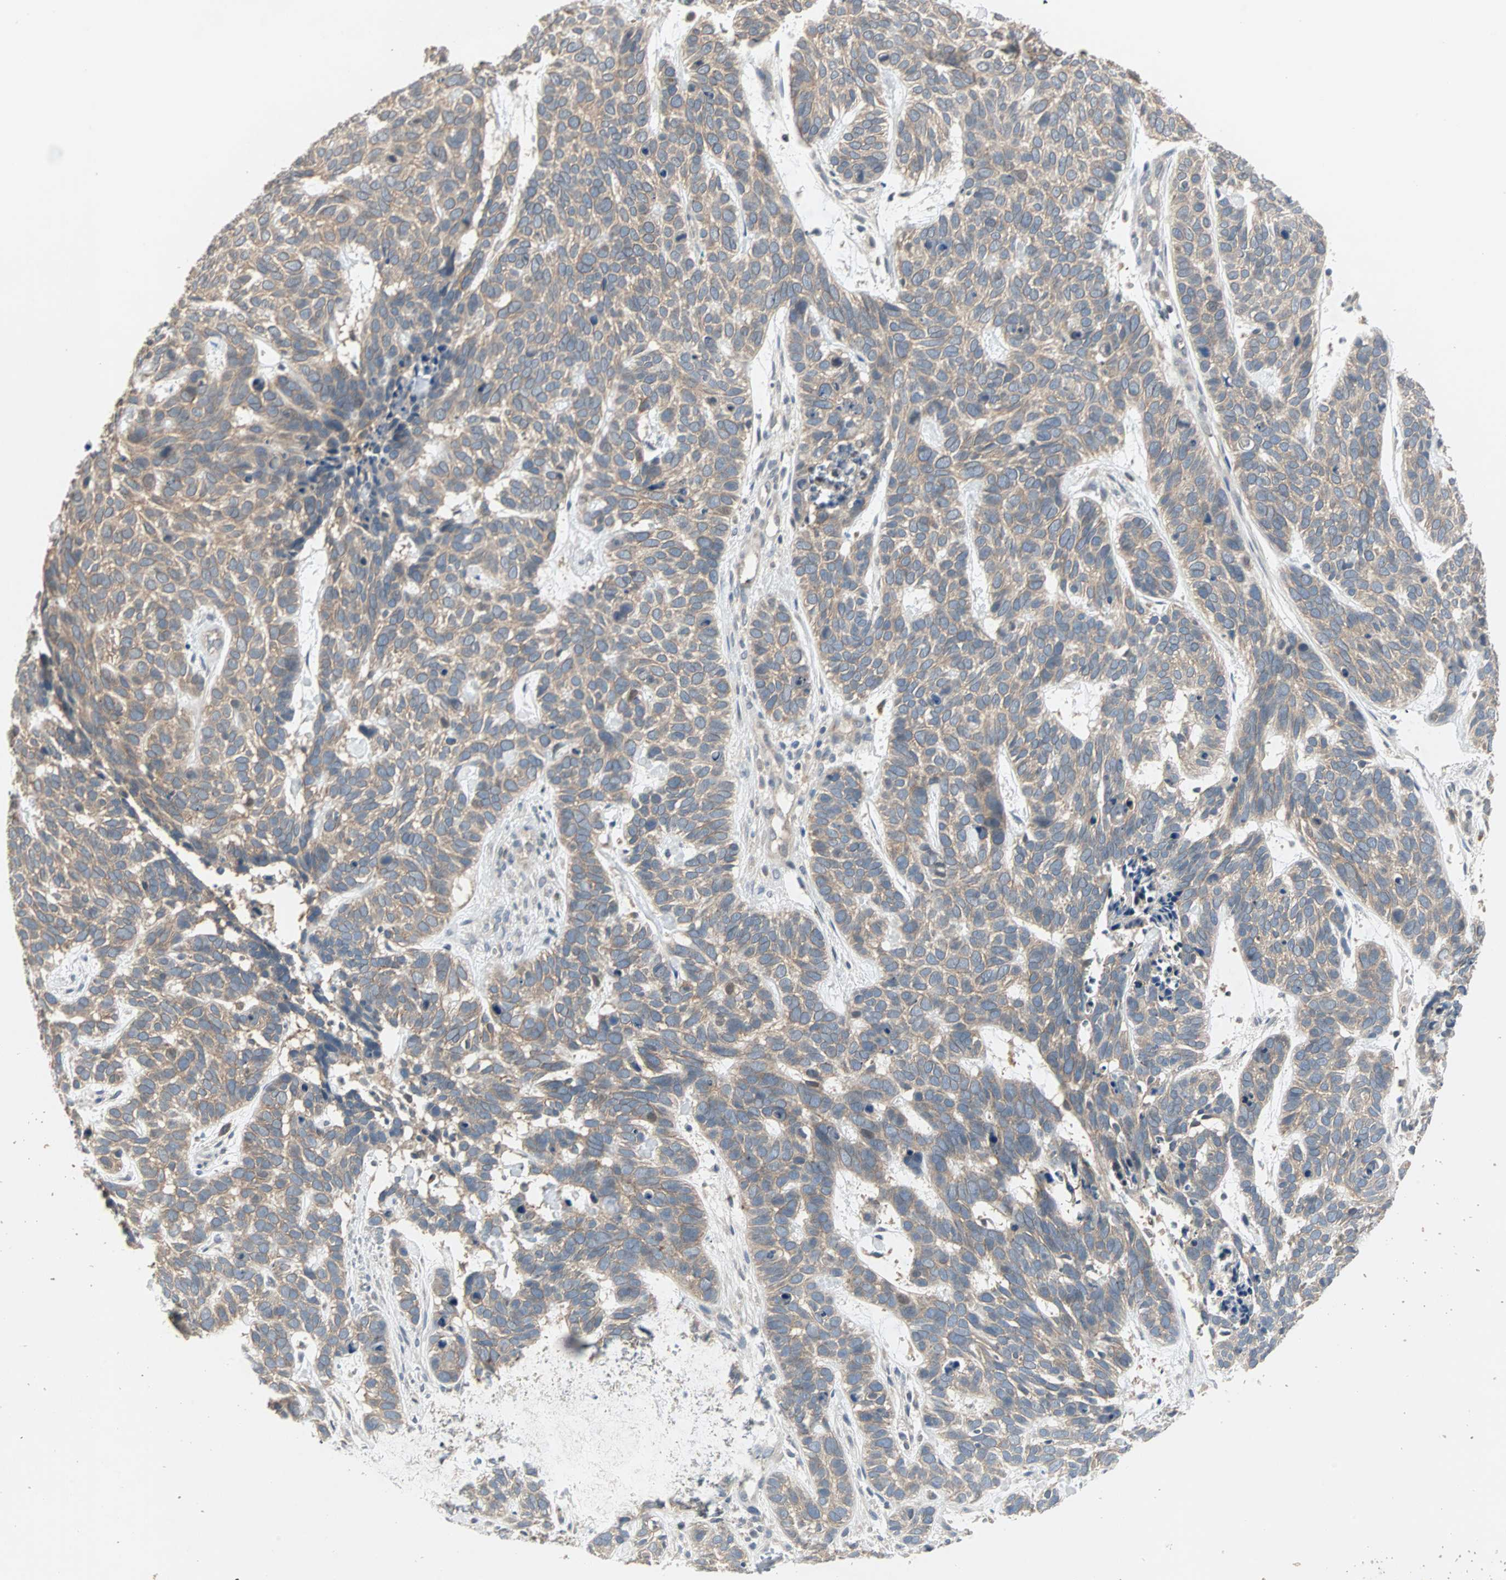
{"staining": {"intensity": "moderate", "quantity": ">75%", "location": "cytoplasmic/membranous"}, "tissue": "skin cancer", "cell_type": "Tumor cells", "image_type": "cancer", "snomed": [{"axis": "morphology", "description": "Basal cell carcinoma"}, {"axis": "topography", "description": "Skin"}], "caption": "Immunohistochemical staining of basal cell carcinoma (skin) exhibits medium levels of moderate cytoplasmic/membranous staining in about >75% of tumor cells. (Brightfield microscopy of DAB IHC at high magnification).", "gene": "TTF2", "patient": {"sex": "male", "age": 87}}